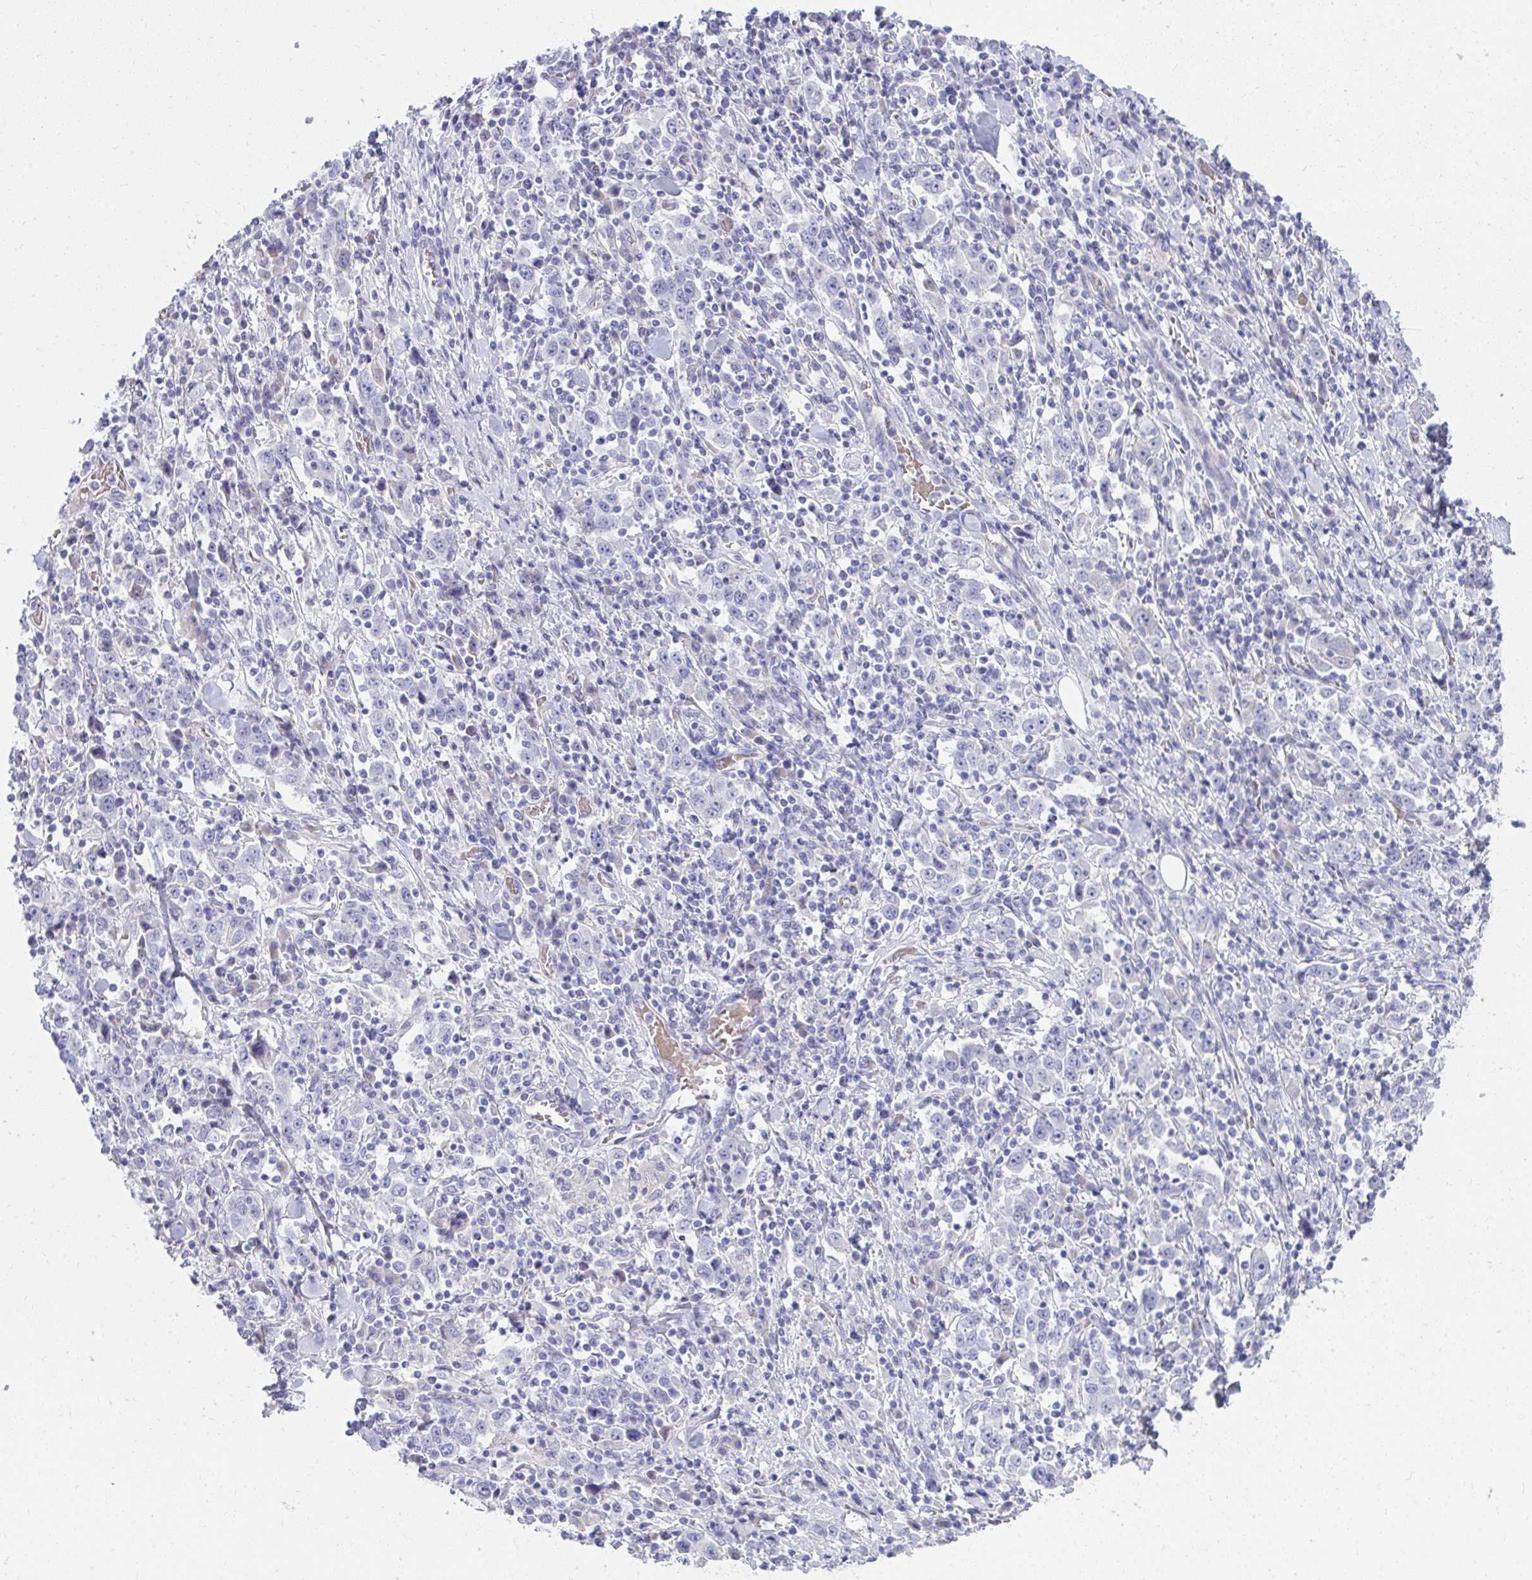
{"staining": {"intensity": "negative", "quantity": "none", "location": "none"}, "tissue": "stomach cancer", "cell_type": "Tumor cells", "image_type": "cancer", "snomed": [{"axis": "morphology", "description": "Normal tissue, NOS"}, {"axis": "morphology", "description": "Adenocarcinoma, NOS"}, {"axis": "topography", "description": "Stomach, upper"}, {"axis": "topography", "description": "Stomach"}], "caption": "High power microscopy micrograph of an immunohistochemistry image of stomach adenocarcinoma, revealing no significant staining in tumor cells.", "gene": "LRRC36", "patient": {"sex": "male", "age": 59}}